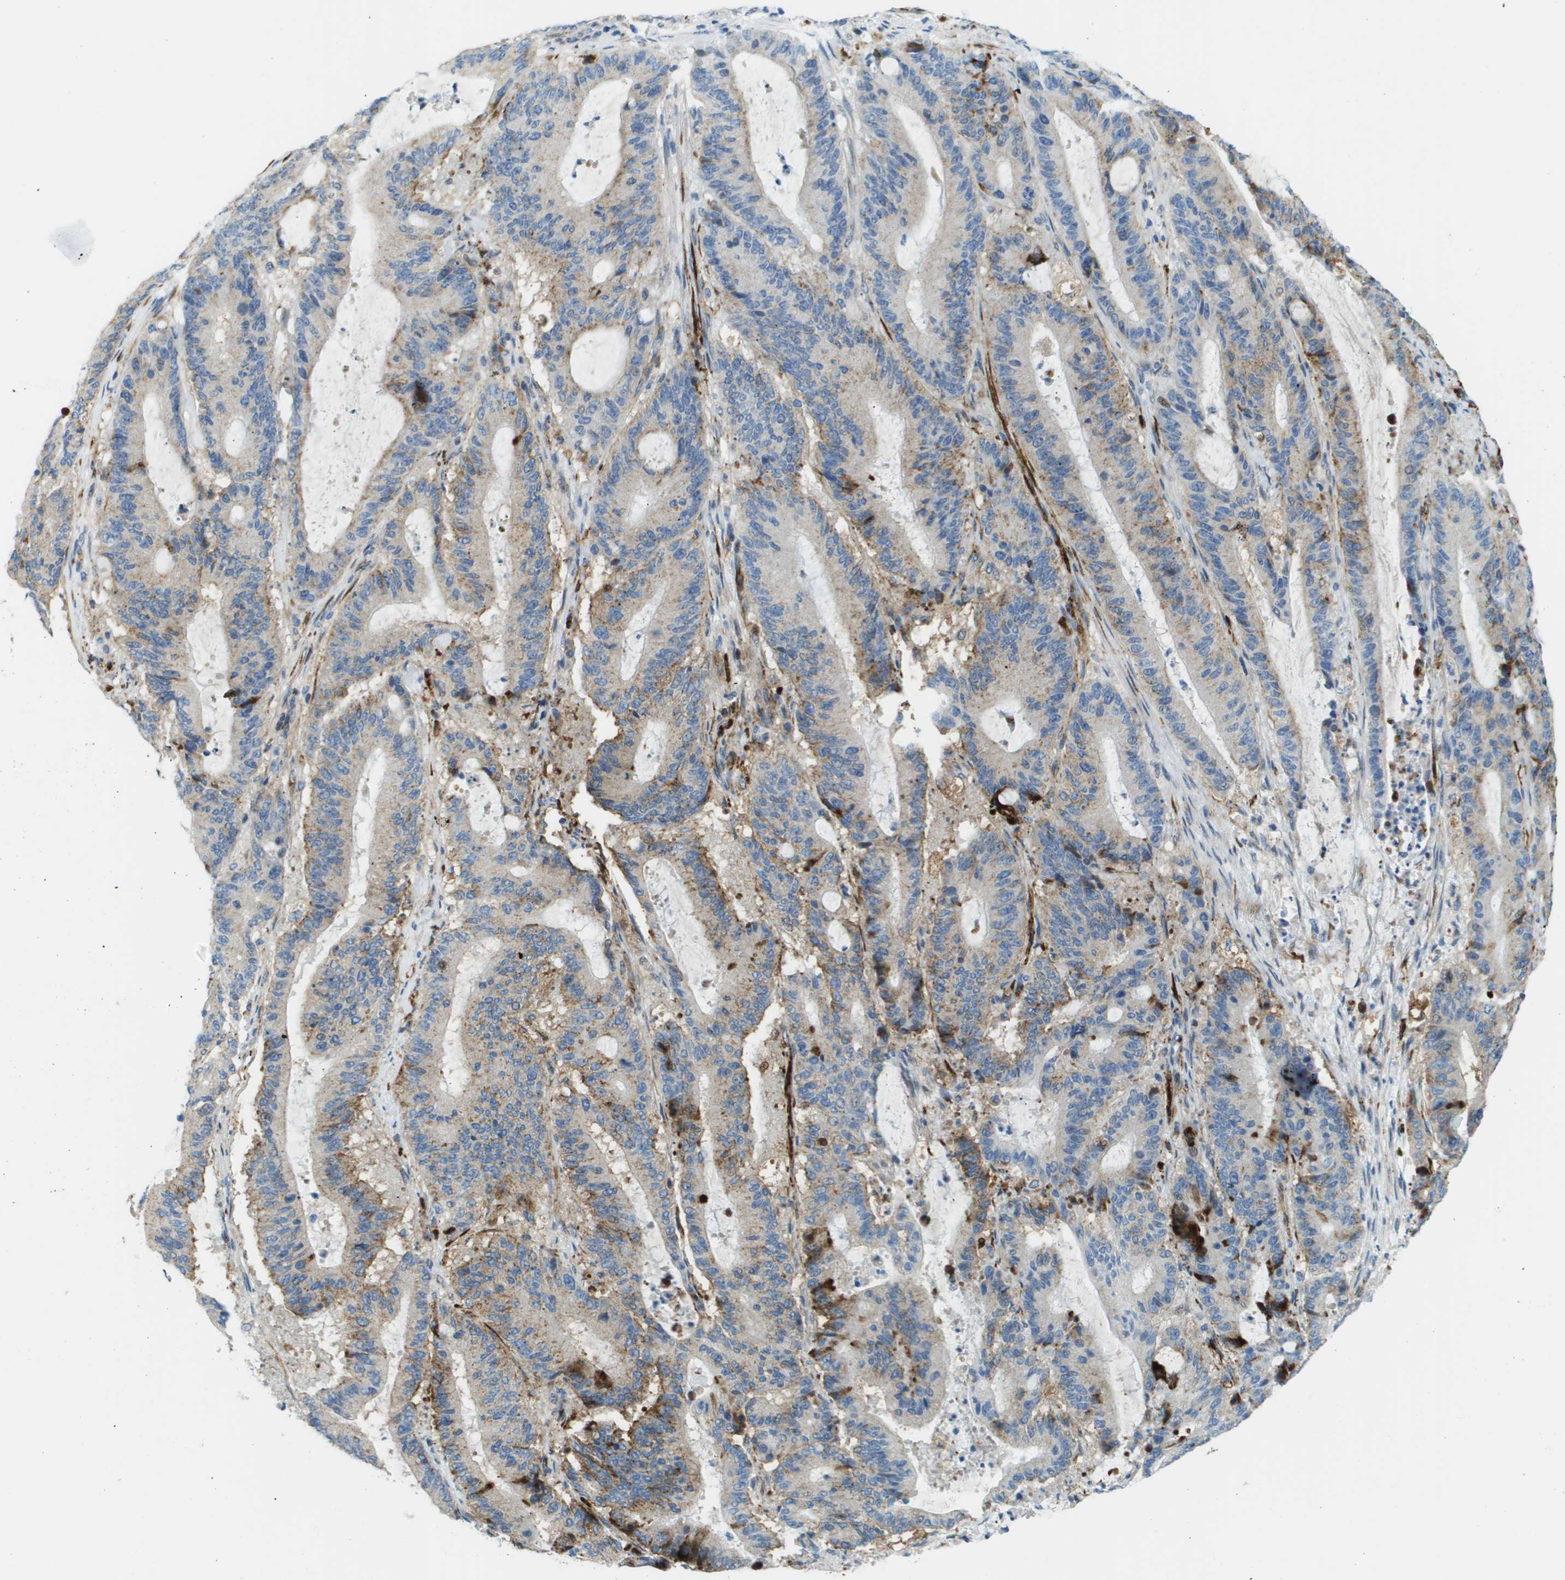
{"staining": {"intensity": "weak", "quantity": ">75%", "location": "cytoplasmic/membranous"}, "tissue": "liver cancer", "cell_type": "Tumor cells", "image_type": "cancer", "snomed": [{"axis": "morphology", "description": "Cholangiocarcinoma"}, {"axis": "topography", "description": "Liver"}], "caption": "Immunohistochemical staining of human cholangiocarcinoma (liver) exhibits low levels of weak cytoplasmic/membranous expression in approximately >75% of tumor cells.", "gene": "SDC1", "patient": {"sex": "female", "age": 73}}